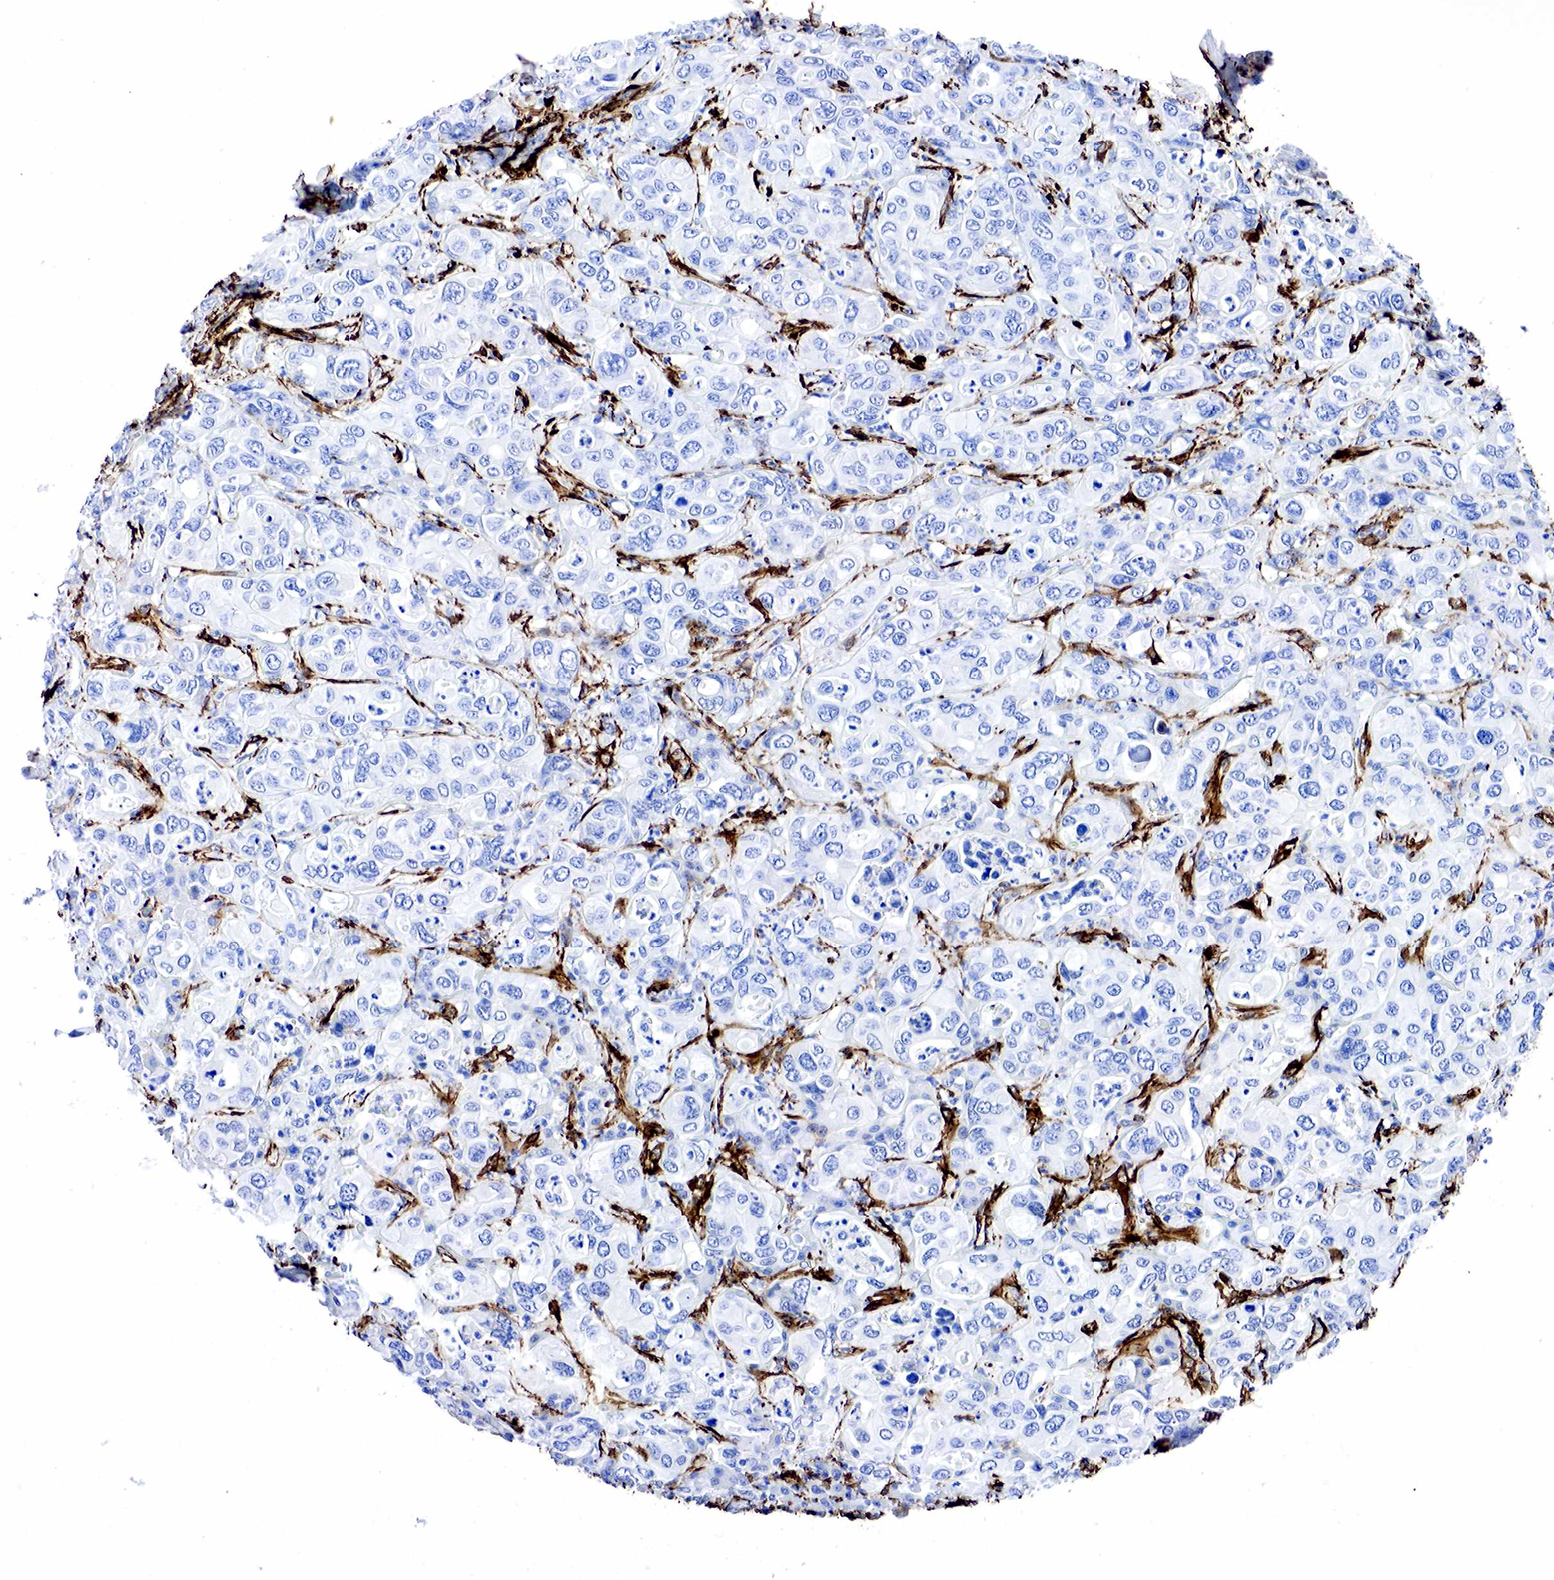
{"staining": {"intensity": "negative", "quantity": "none", "location": "none"}, "tissue": "liver cancer", "cell_type": "Tumor cells", "image_type": "cancer", "snomed": [{"axis": "morphology", "description": "Cholangiocarcinoma"}, {"axis": "topography", "description": "Liver"}], "caption": "There is no significant staining in tumor cells of liver cholangiocarcinoma.", "gene": "ACTA2", "patient": {"sex": "female", "age": 79}}